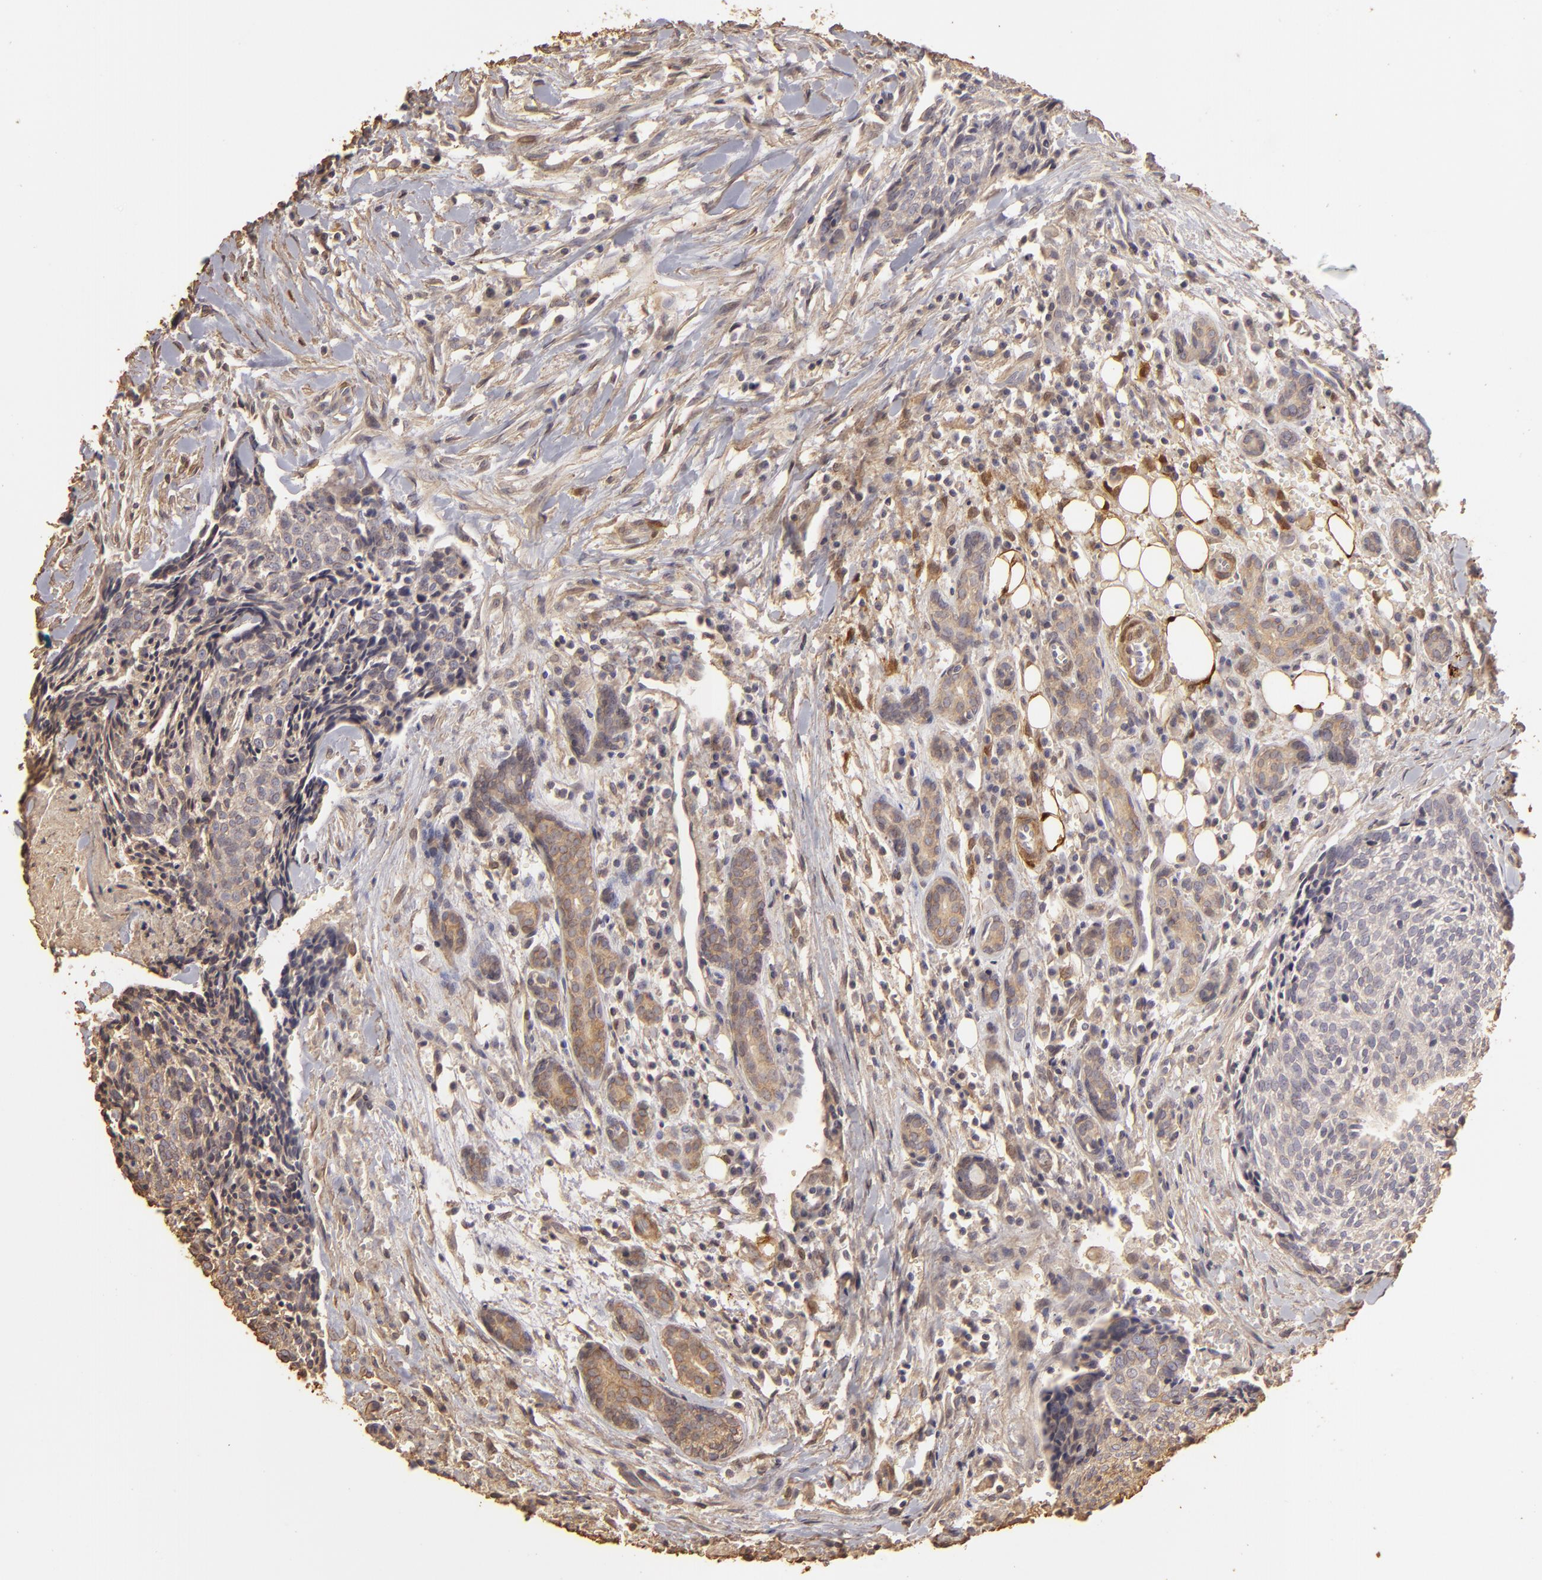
{"staining": {"intensity": "weak", "quantity": "25%-75%", "location": "cytoplasmic/membranous"}, "tissue": "head and neck cancer", "cell_type": "Tumor cells", "image_type": "cancer", "snomed": [{"axis": "morphology", "description": "Squamous cell carcinoma, NOS"}, {"axis": "topography", "description": "Salivary gland"}, {"axis": "topography", "description": "Head-Neck"}], "caption": "A brown stain highlights weak cytoplasmic/membranous staining of a protein in head and neck cancer (squamous cell carcinoma) tumor cells.", "gene": "HSPB6", "patient": {"sex": "male", "age": 70}}